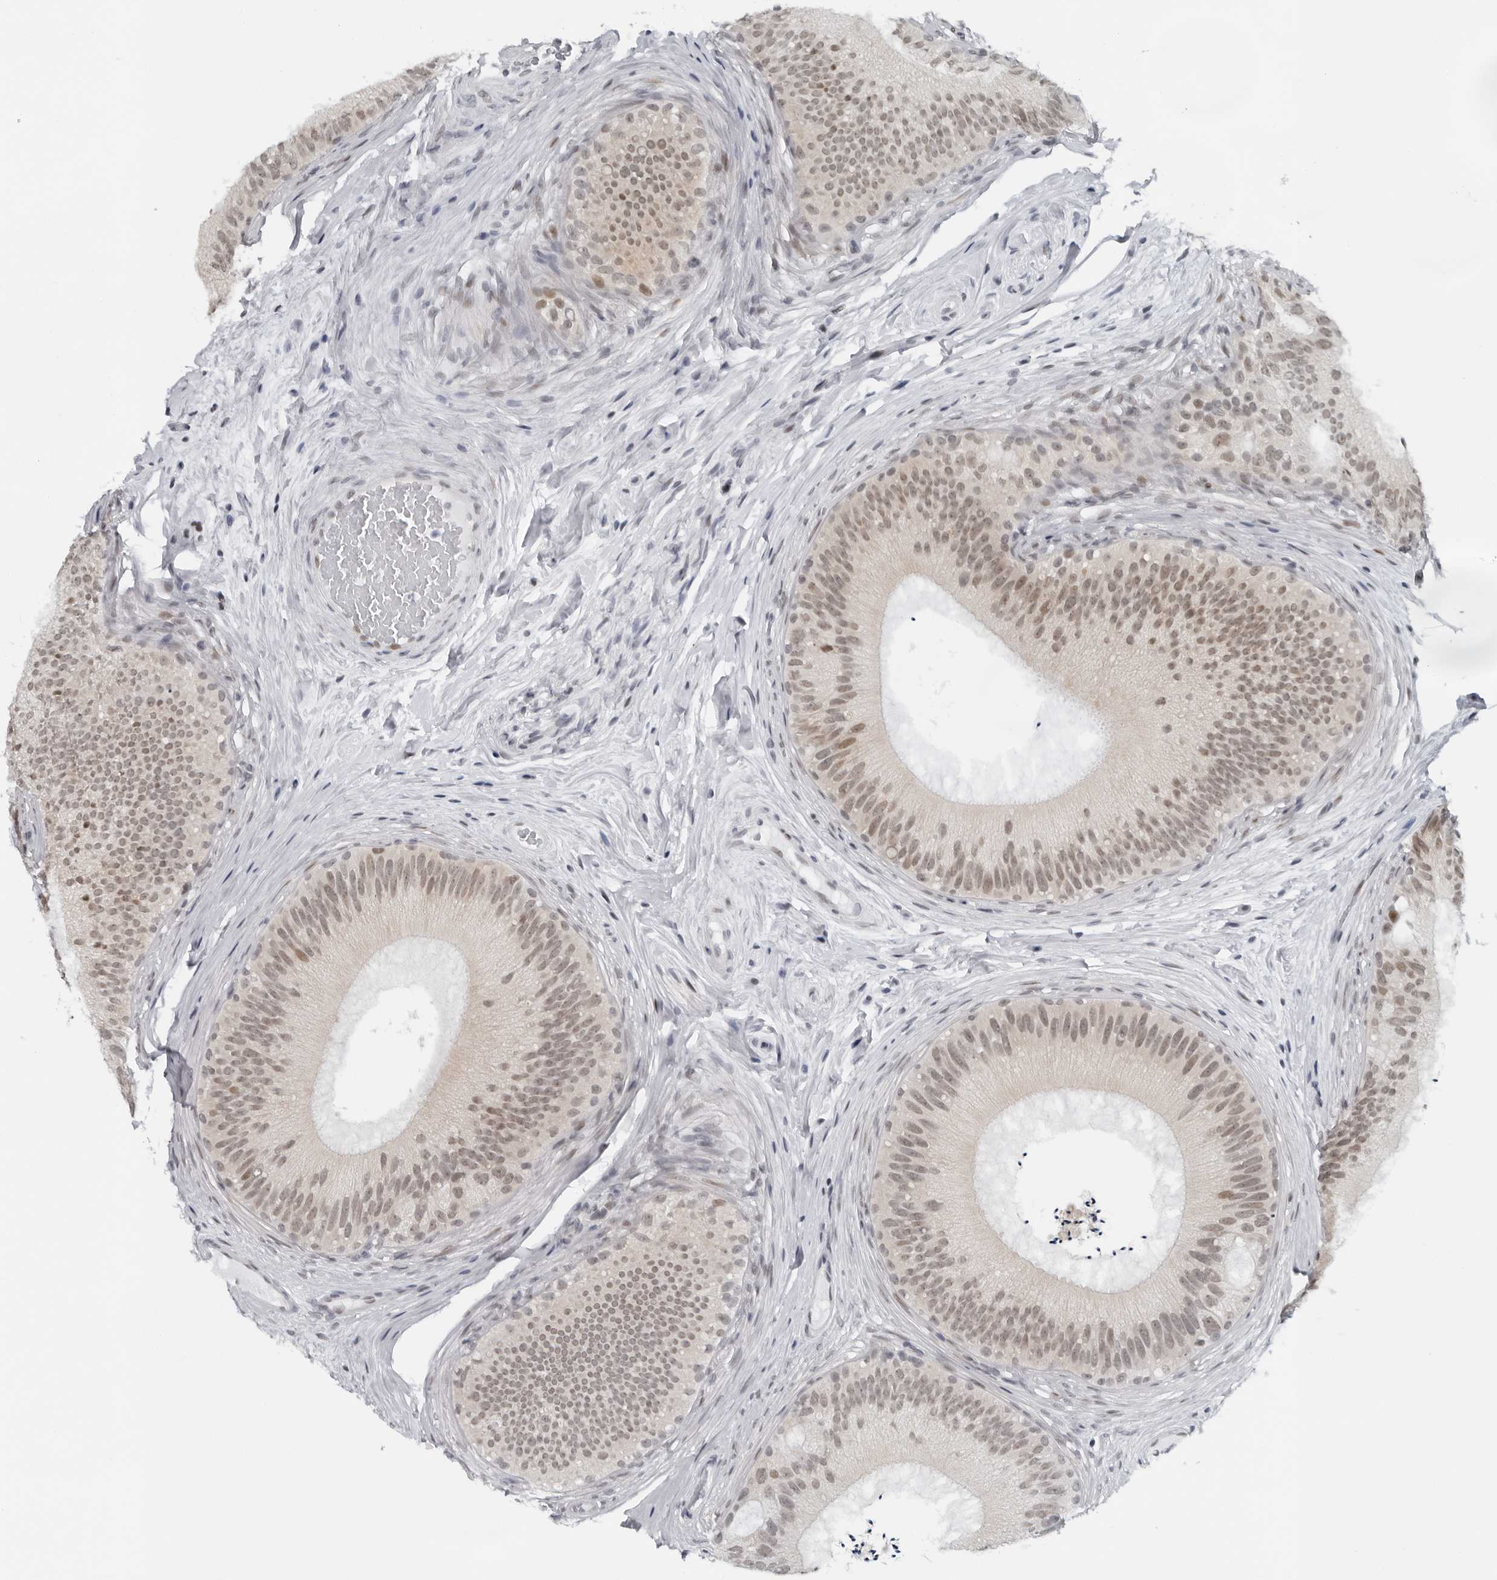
{"staining": {"intensity": "weak", "quantity": "25%-75%", "location": "nuclear"}, "tissue": "epididymis", "cell_type": "Glandular cells", "image_type": "normal", "snomed": [{"axis": "morphology", "description": "Normal tissue, NOS"}, {"axis": "topography", "description": "Epididymis"}], "caption": "Epididymis was stained to show a protein in brown. There is low levels of weak nuclear expression in about 25%-75% of glandular cells. (DAB (3,3'-diaminobenzidine) = brown stain, brightfield microscopy at high magnification).", "gene": "PPP1R42", "patient": {"sex": "male", "age": 45}}